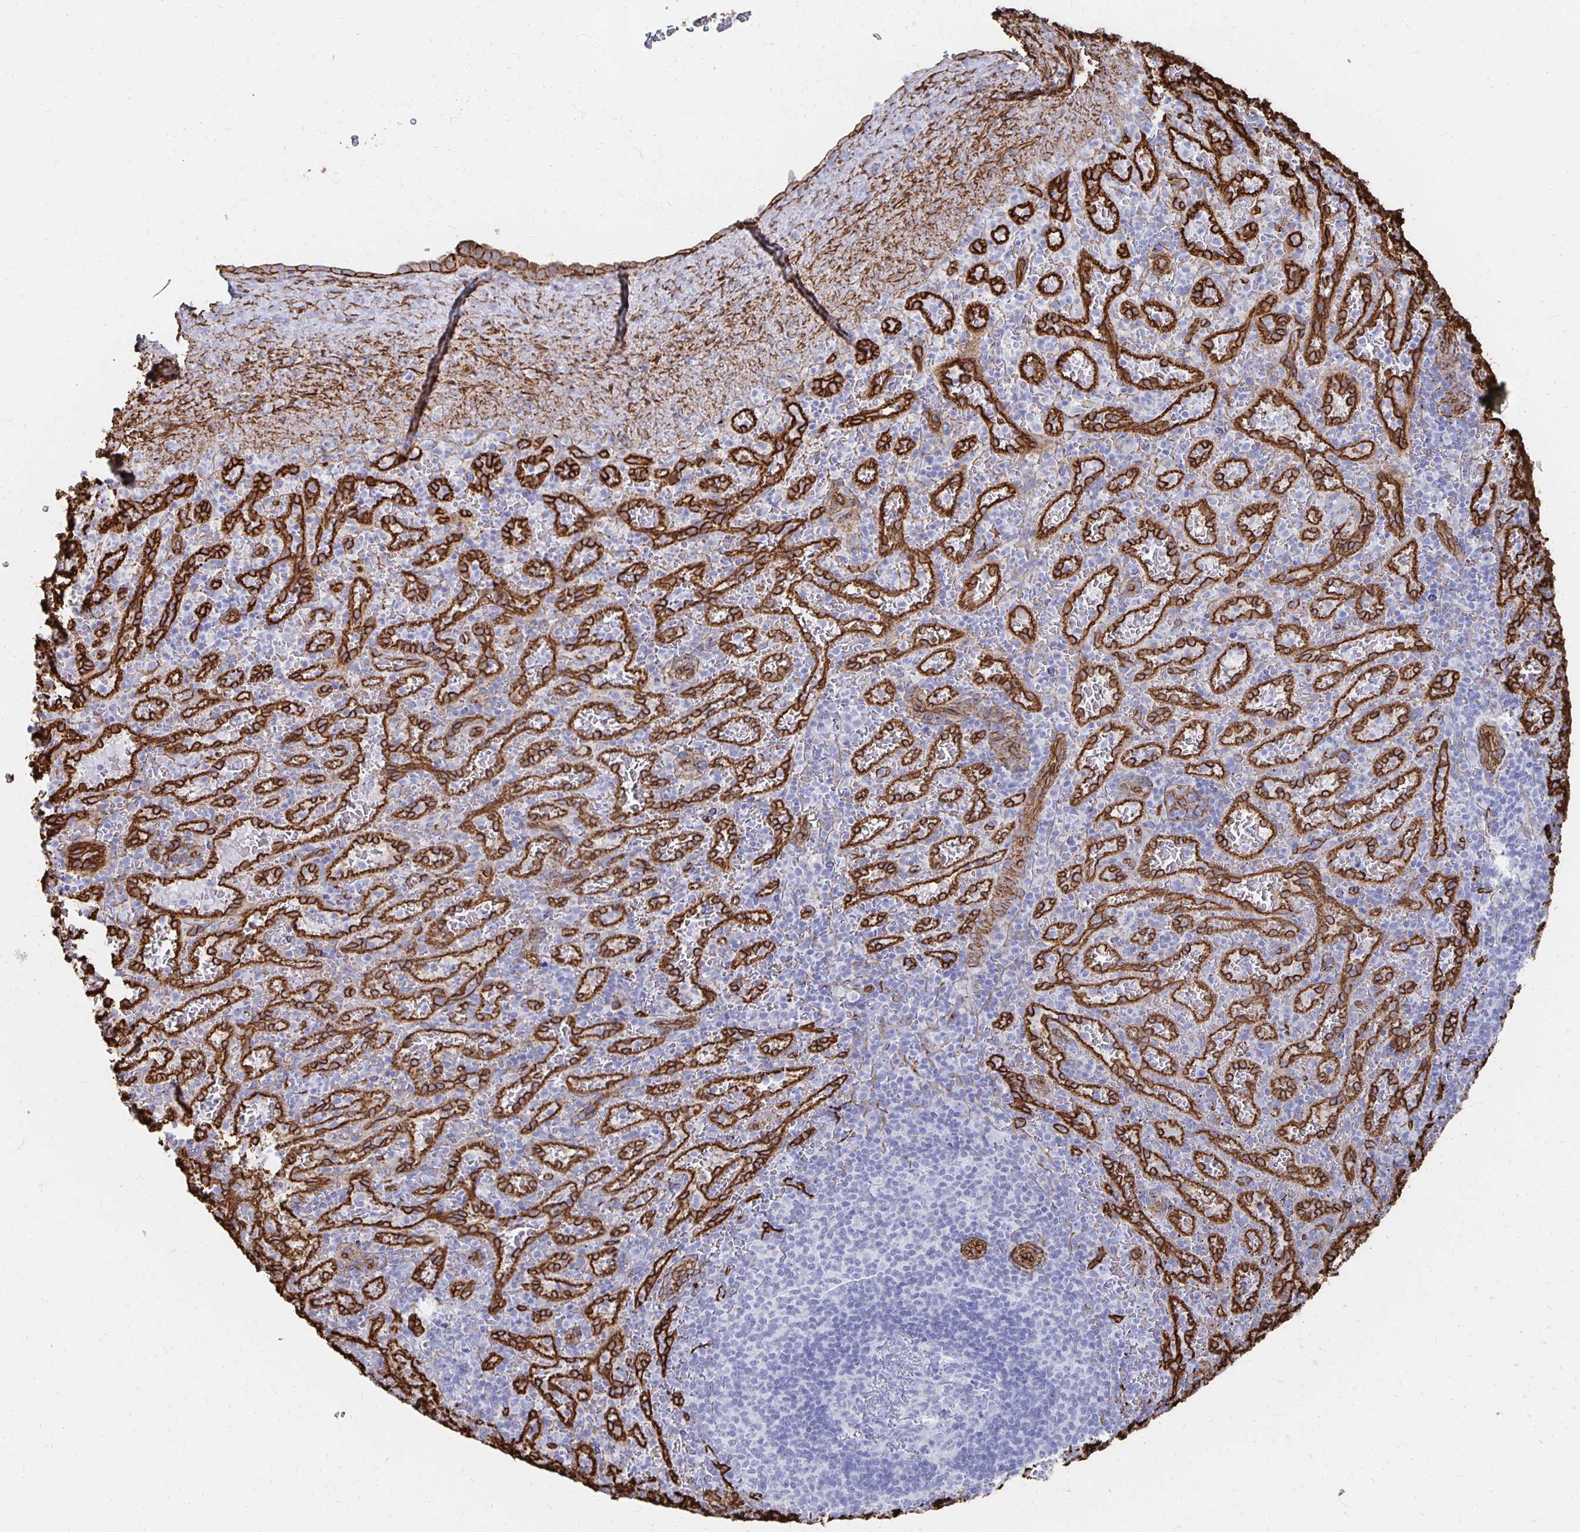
{"staining": {"intensity": "negative", "quantity": "none", "location": "none"}, "tissue": "spleen", "cell_type": "Cells in red pulp", "image_type": "normal", "snomed": [{"axis": "morphology", "description": "Normal tissue, NOS"}, {"axis": "topography", "description": "Spleen"}], "caption": "This image is of benign spleen stained with IHC to label a protein in brown with the nuclei are counter-stained blue. There is no expression in cells in red pulp.", "gene": "VIPR2", "patient": {"sex": "male", "age": 57}}